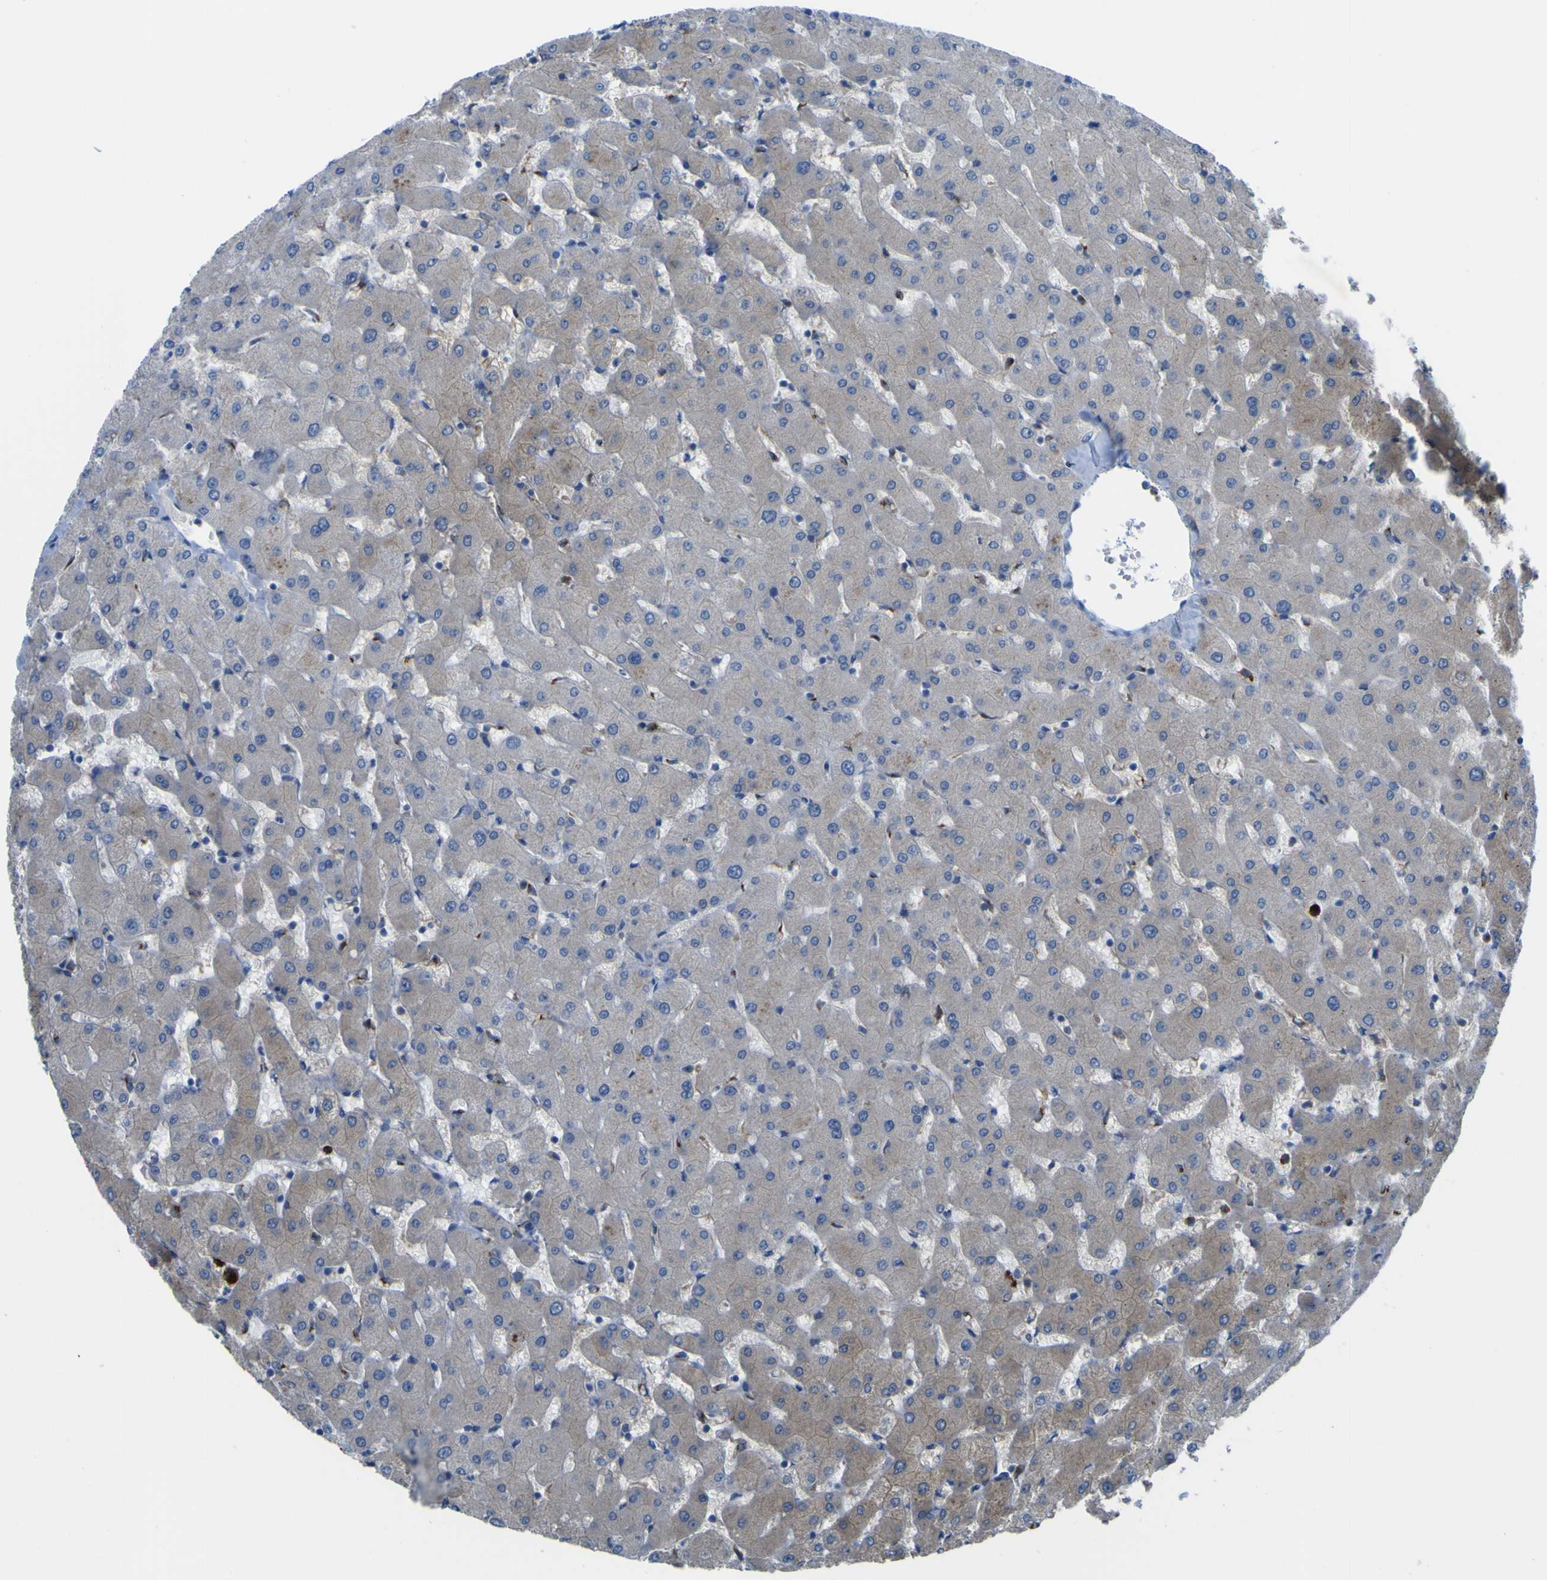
{"staining": {"intensity": "weak", "quantity": ">75%", "location": "cytoplasmic/membranous"}, "tissue": "liver", "cell_type": "Cholangiocytes", "image_type": "normal", "snomed": [{"axis": "morphology", "description": "Normal tissue, NOS"}, {"axis": "topography", "description": "Liver"}], "caption": "An immunohistochemistry (IHC) histopathology image of unremarkable tissue is shown. Protein staining in brown highlights weak cytoplasmic/membranous positivity in liver within cholangiocytes. (DAB IHC with brightfield microscopy, high magnification).", "gene": "CST3", "patient": {"sex": "female", "age": 63}}